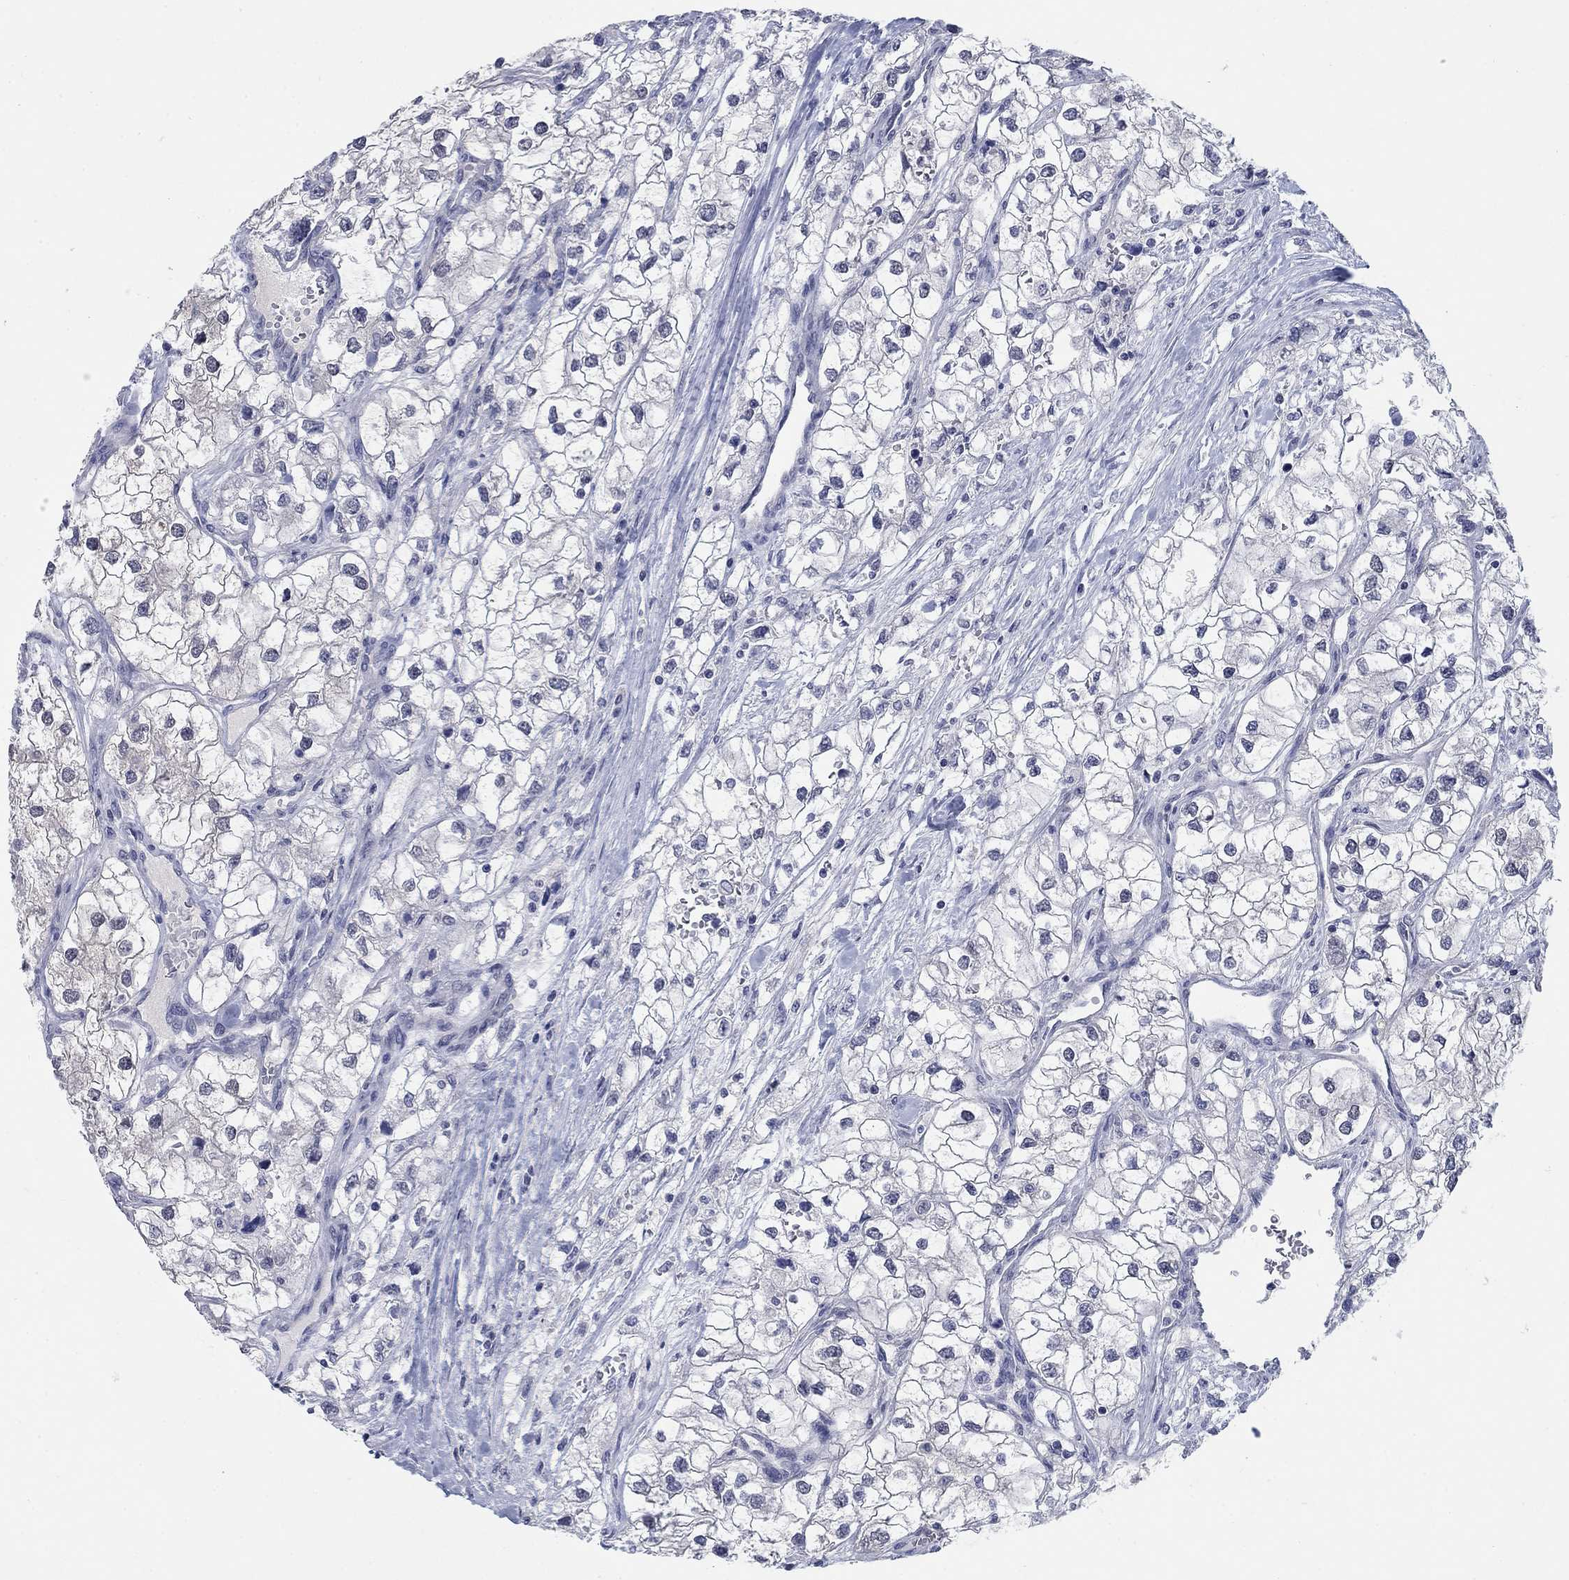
{"staining": {"intensity": "negative", "quantity": "none", "location": "none"}, "tissue": "renal cancer", "cell_type": "Tumor cells", "image_type": "cancer", "snomed": [{"axis": "morphology", "description": "Adenocarcinoma, NOS"}, {"axis": "topography", "description": "Kidney"}], "caption": "Histopathology image shows no protein staining in tumor cells of adenocarcinoma (renal) tissue.", "gene": "ATP6V1G2", "patient": {"sex": "male", "age": 59}}